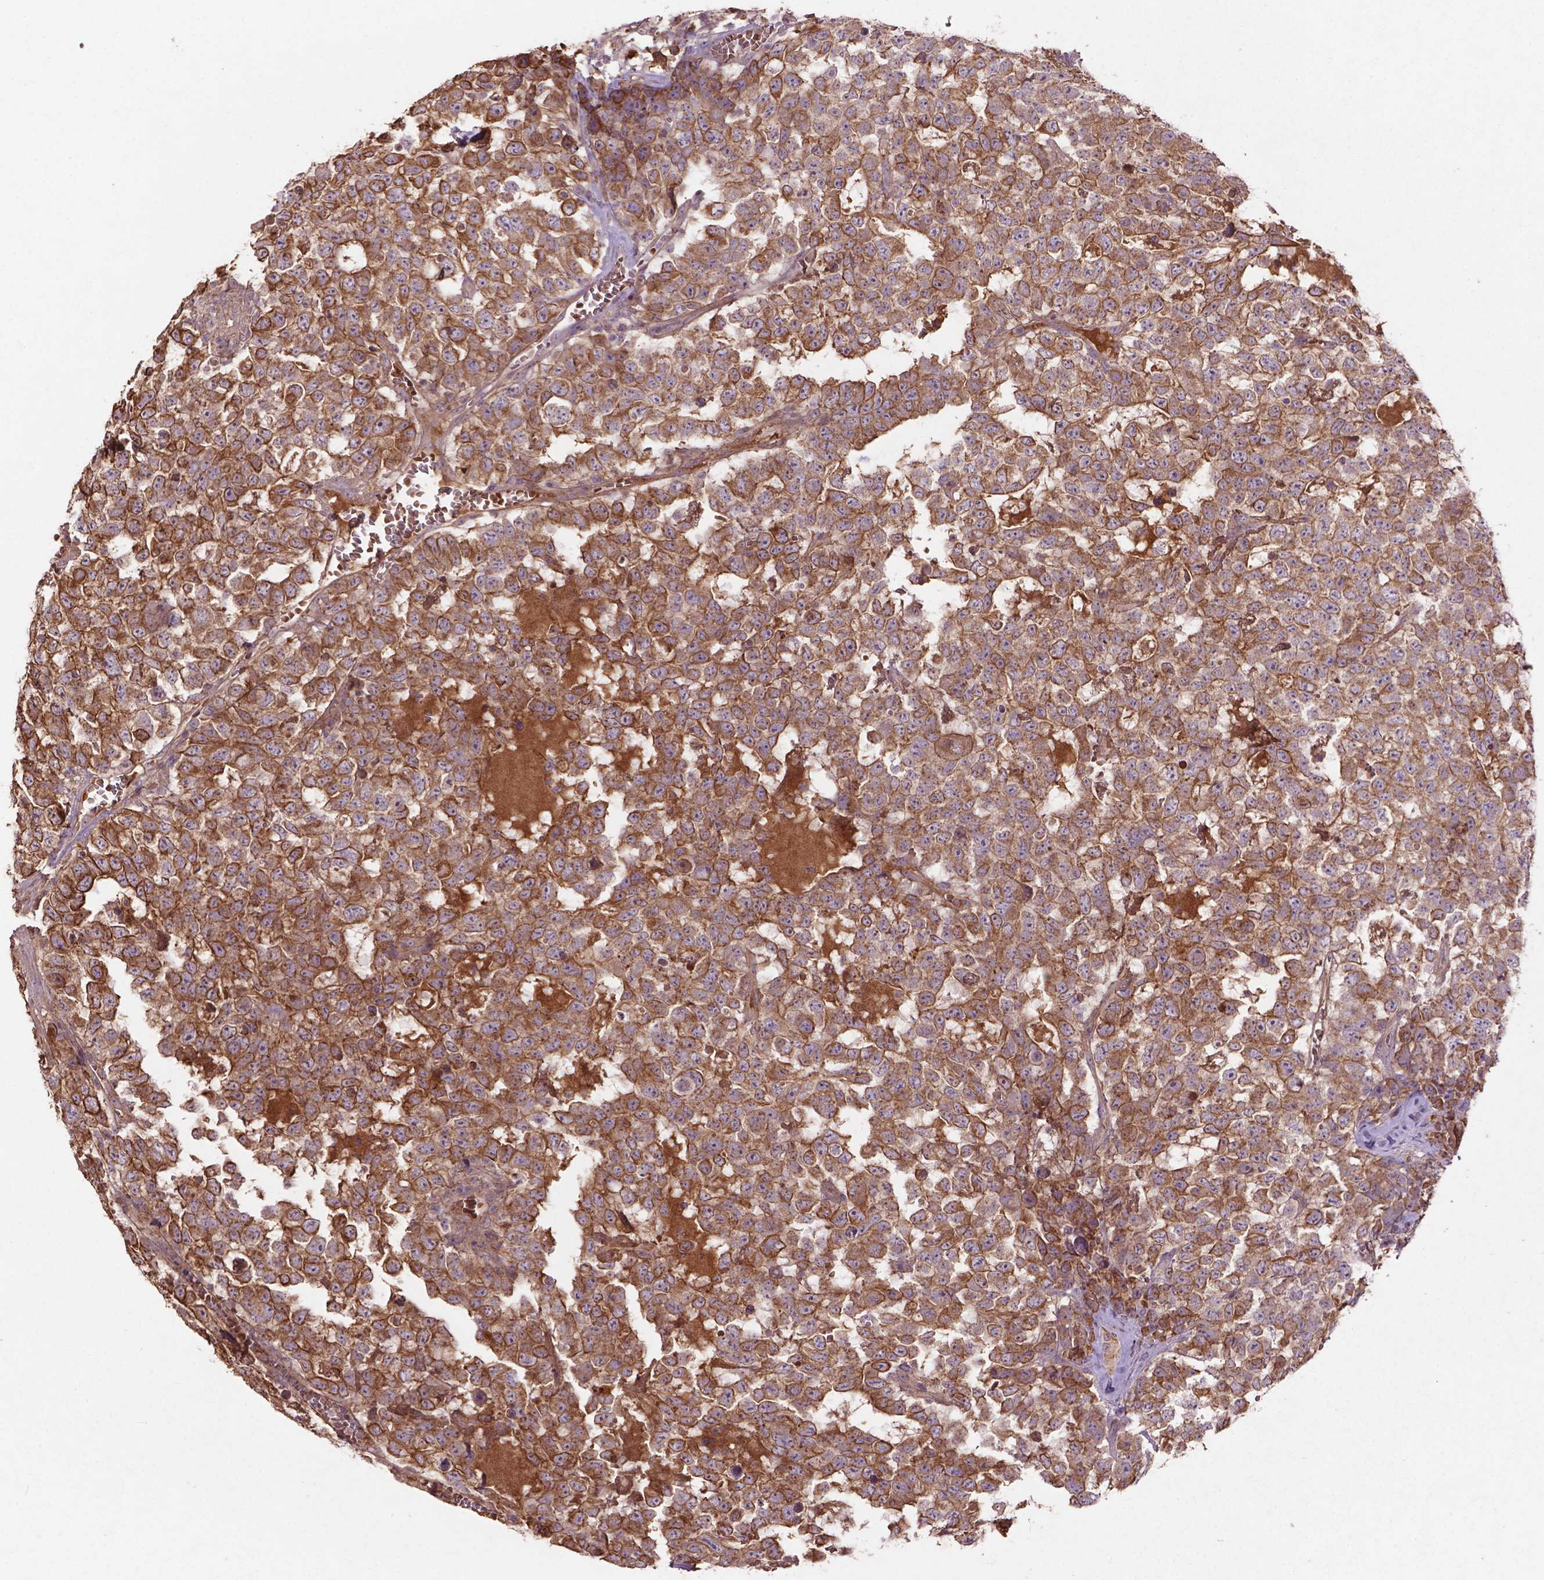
{"staining": {"intensity": "moderate", "quantity": ">75%", "location": "cytoplasmic/membranous"}, "tissue": "testis cancer", "cell_type": "Tumor cells", "image_type": "cancer", "snomed": [{"axis": "morphology", "description": "Carcinoma, Embryonal, NOS"}, {"axis": "topography", "description": "Testis"}], "caption": "Immunohistochemistry (IHC) staining of embryonal carcinoma (testis), which exhibits medium levels of moderate cytoplasmic/membranous staining in about >75% of tumor cells indicating moderate cytoplasmic/membranous protein positivity. The staining was performed using DAB (brown) for protein detection and nuclei were counterstained in hematoxylin (blue).", "gene": "COQ2", "patient": {"sex": "male", "age": 23}}